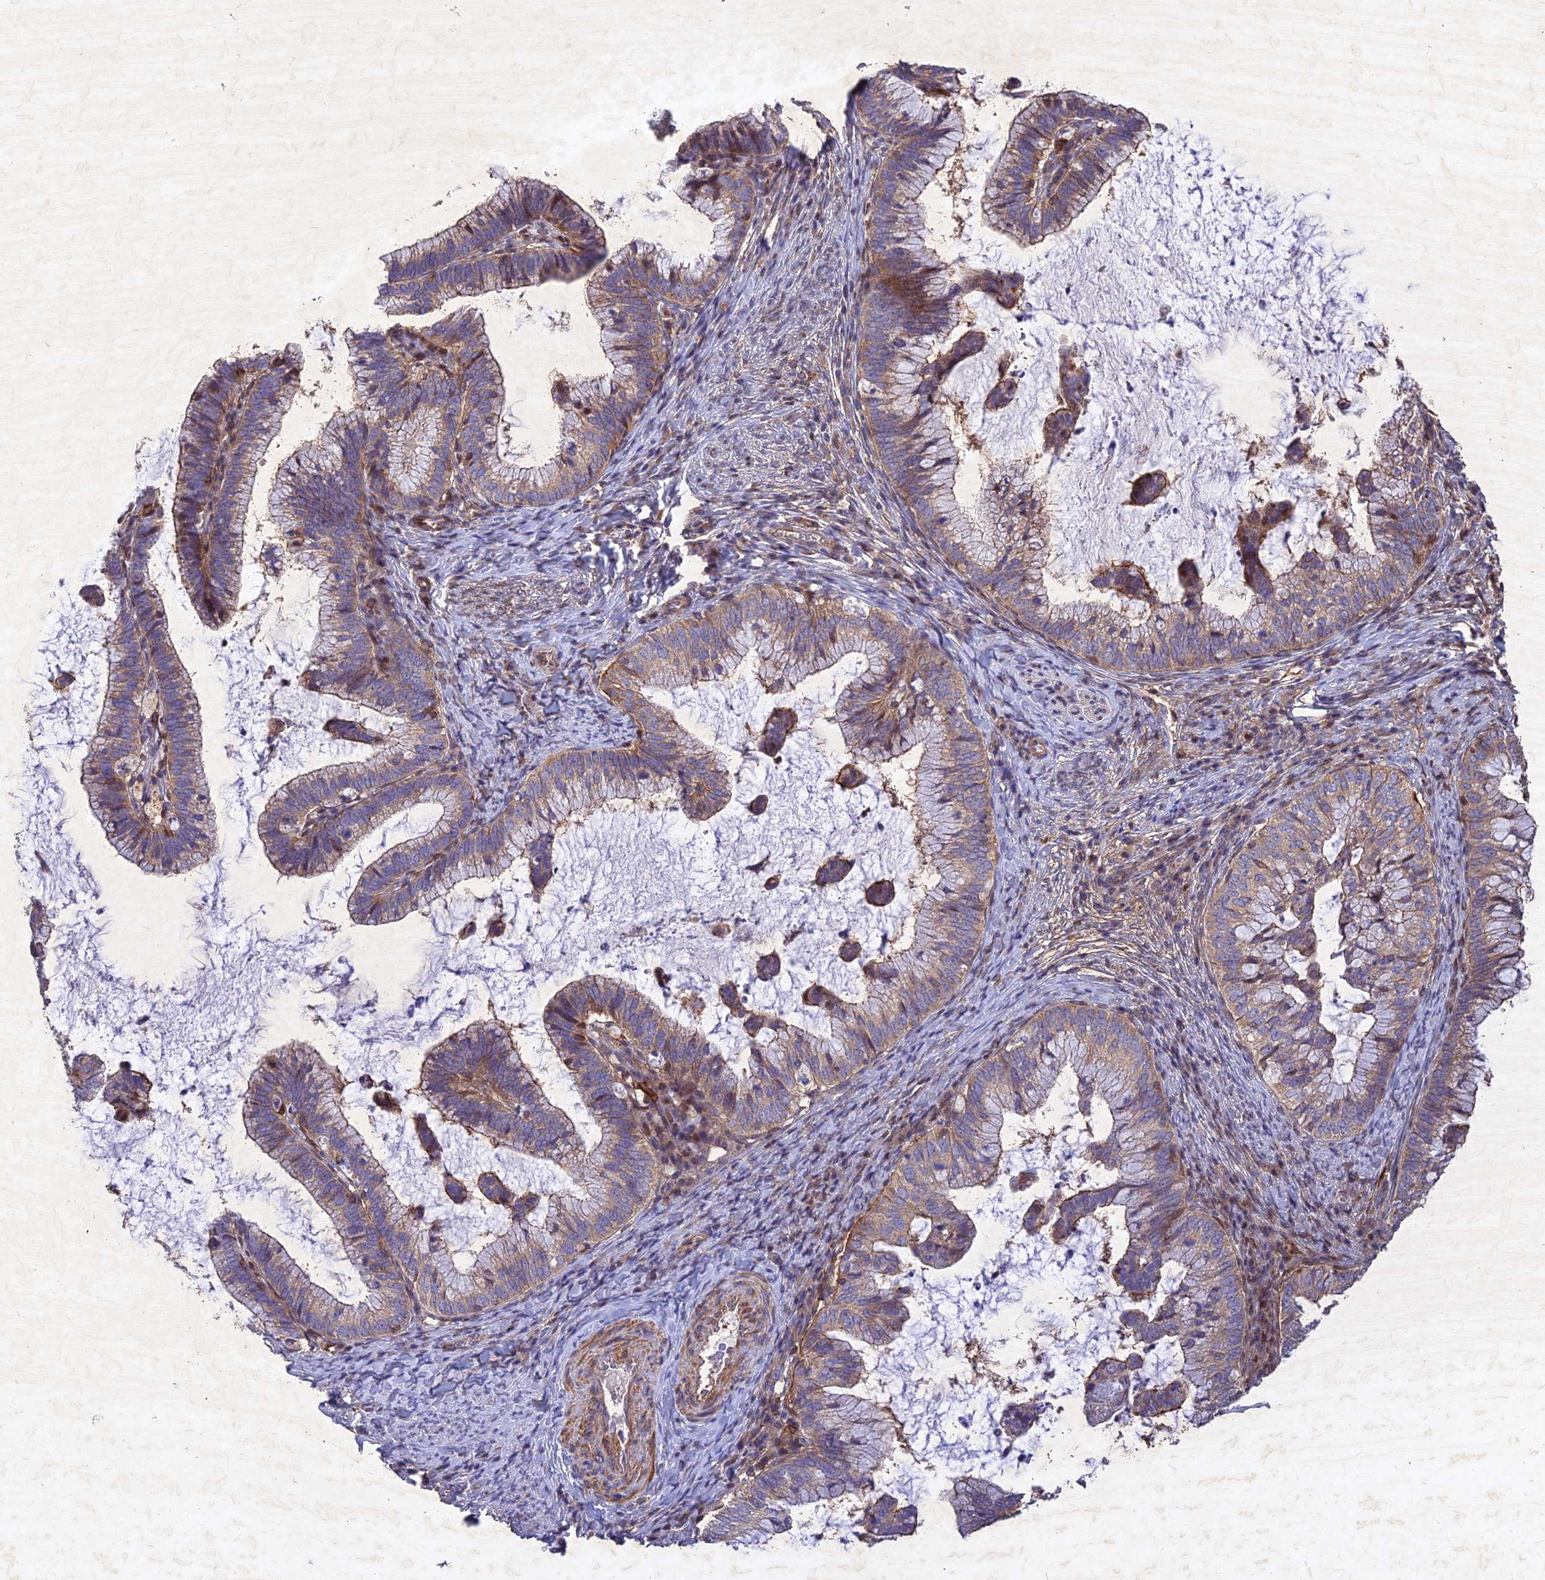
{"staining": {"intensity": "weak", "quantity": "25%-75%", "location": "cytoplasmic/membranous"}, "tissue": "cervical cancer", "cell_type": "Tumor cells", "image_type": "cancer", "snomed": [{"axis": "morphology", "description": "Adenocarcinoma, NOS"}, {"axis": "topography", "description": "Cervix"}], "caption": "High-magnification brightfield microscopy of cervical cancer stained with DAB (3,3'-diaminobenzidine) (brown) and counterstained with hematoxylin (blue). tumor cells exhibit weak cytoplasmic/membranous expression is seen in about25%-75% of cells.", "gene": "RELCH", "patient": {"sex": "female", "age": 36}}